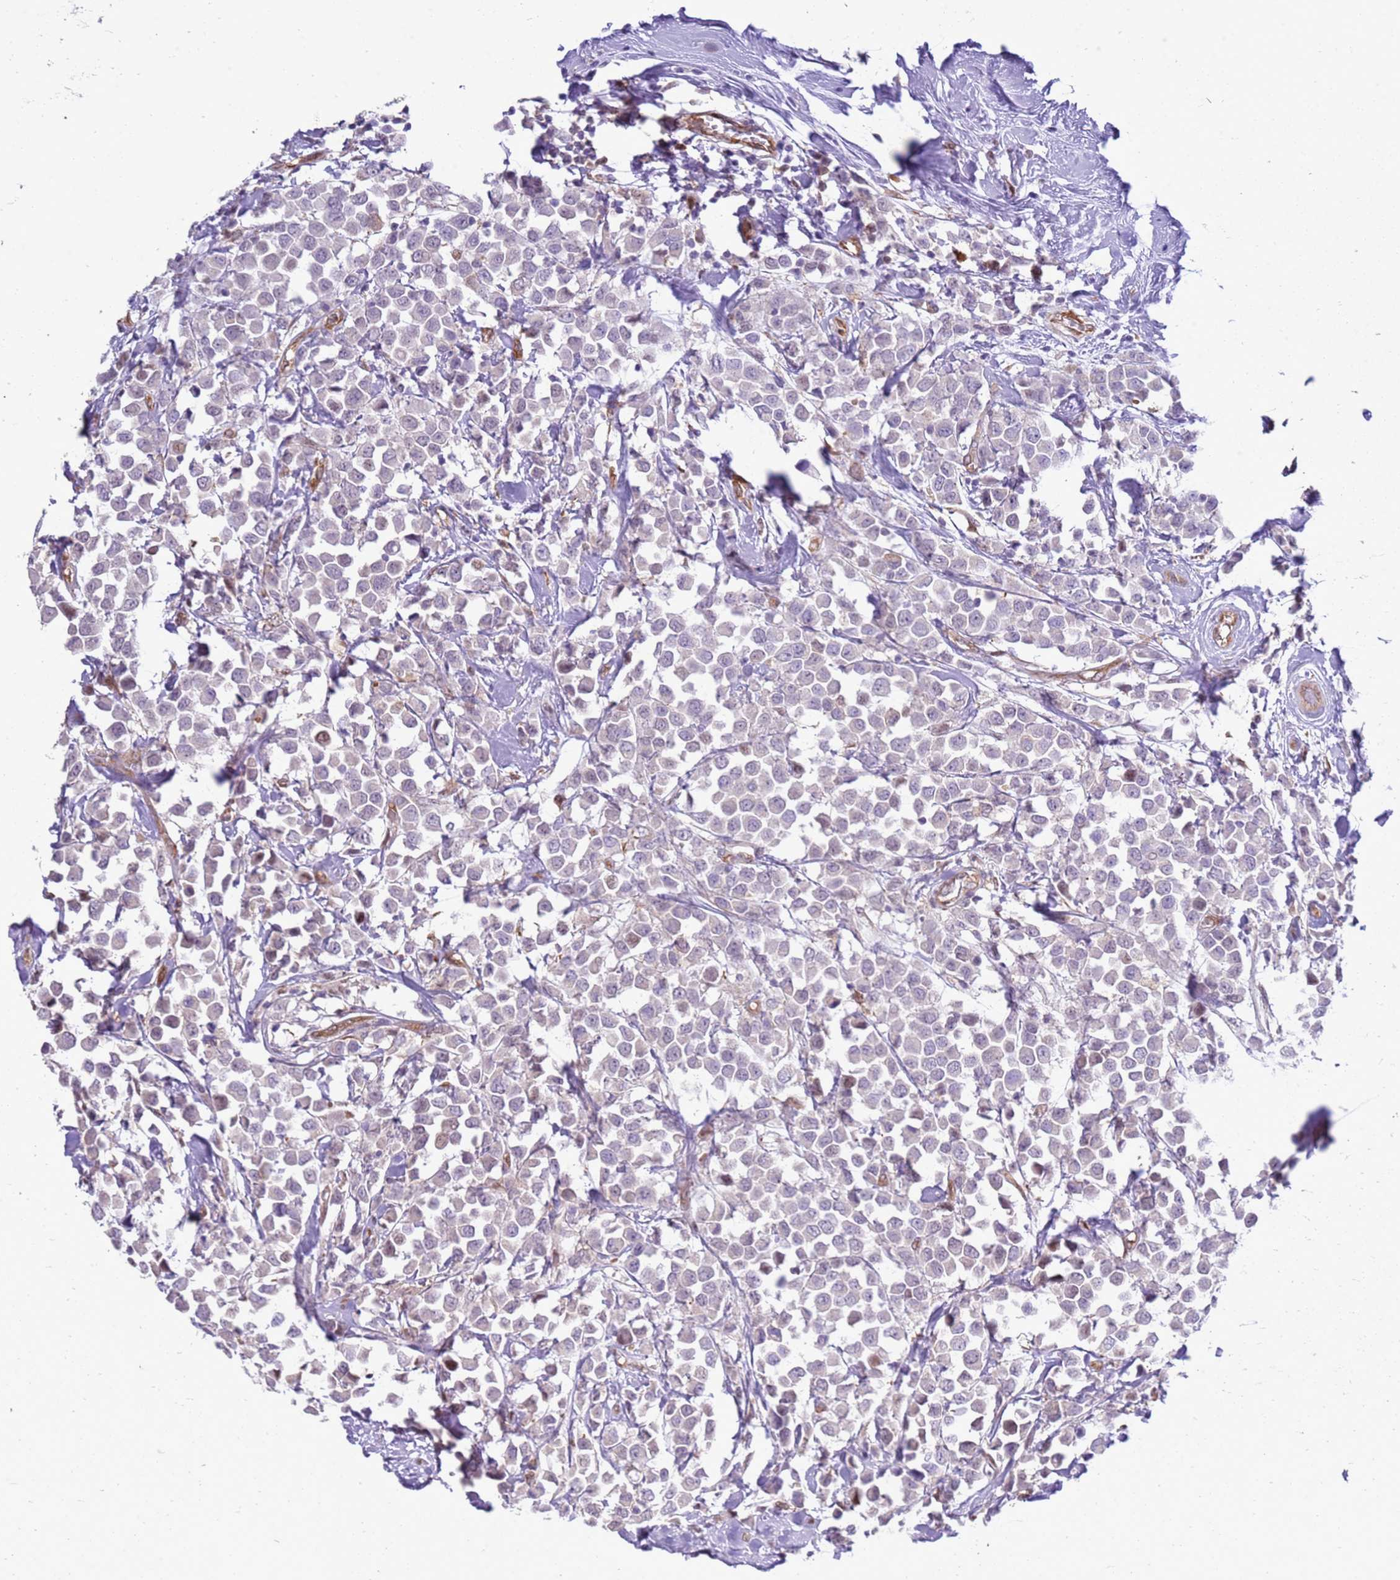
{"staining": {"intensity": "weak", "quantity": "<25%", "location": "nuclear"}, "tissue": "breast cancer", "cell_type": "Tumor cells", "image_type": "cancer", "snomed": [{"axis": "morphology", "description": "Duct carcinoma"}, {"axis": "topography", "description": "Breast"}], "caption": "This is an immunohistochemistry (IHC) histopathology image of breast cancer. There is no positivity in tumor cells.", "gene": "YWHAE", "patient": {"sex": "female", "age": 61}}